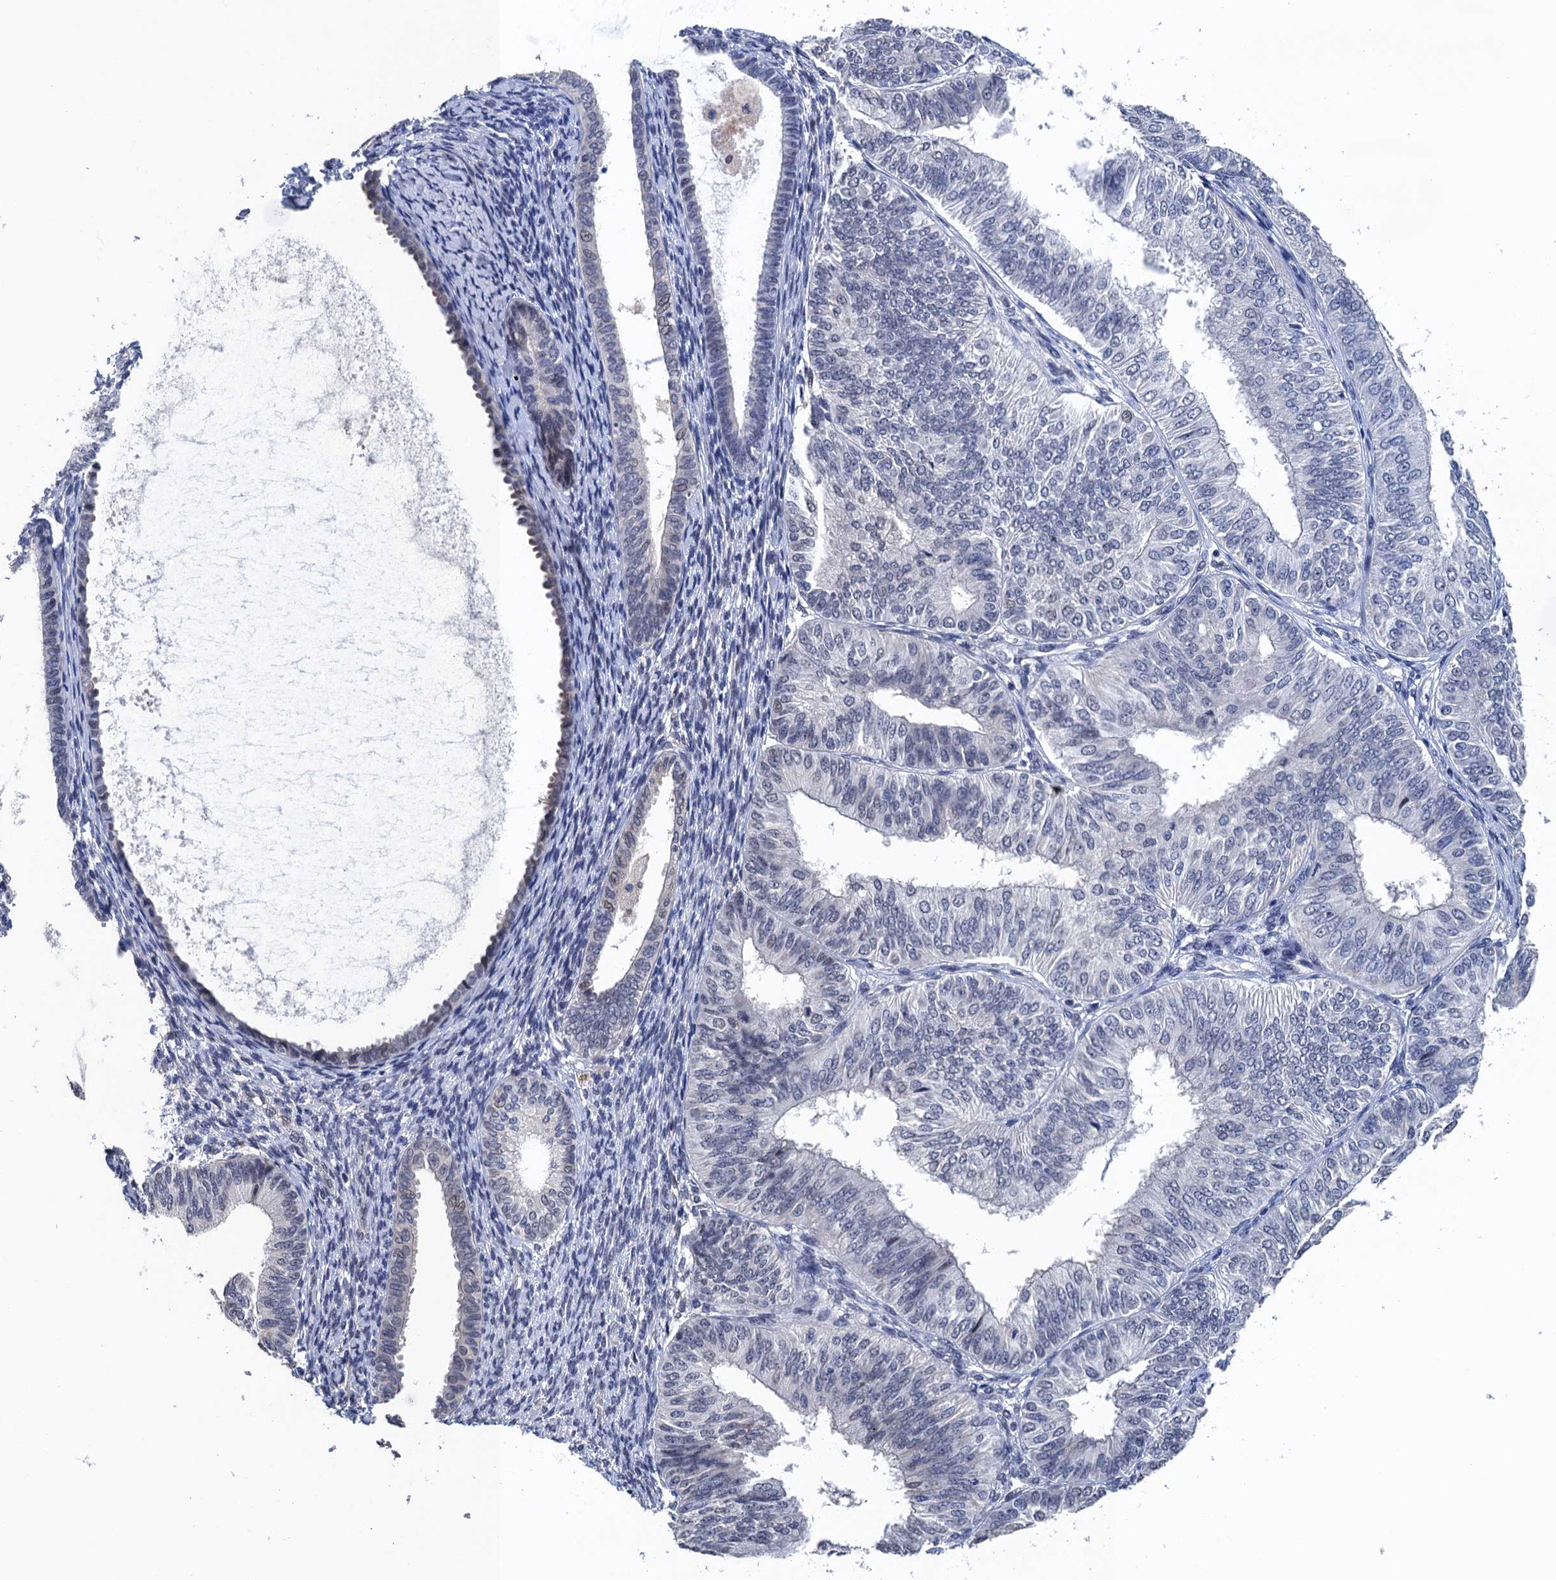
{"staining": {"intensity": "negative", "quantity": "none", "location": "none"}, "tissue": "endometrial cancer", "cell_type": "Tumor cells", "image_type": "cancer", "snomed": [{"axis": "morphology", "description": "Adenocarcinoma, NOS"}, {"axis": "topography", "description": "Endometrium"}], "caption": "This is an IHC image of human endometrial adenocarcinoma. There is no positivity in tumor cells.", "gene": "ART5", "patient": {"sex": "female", "age": 58}}